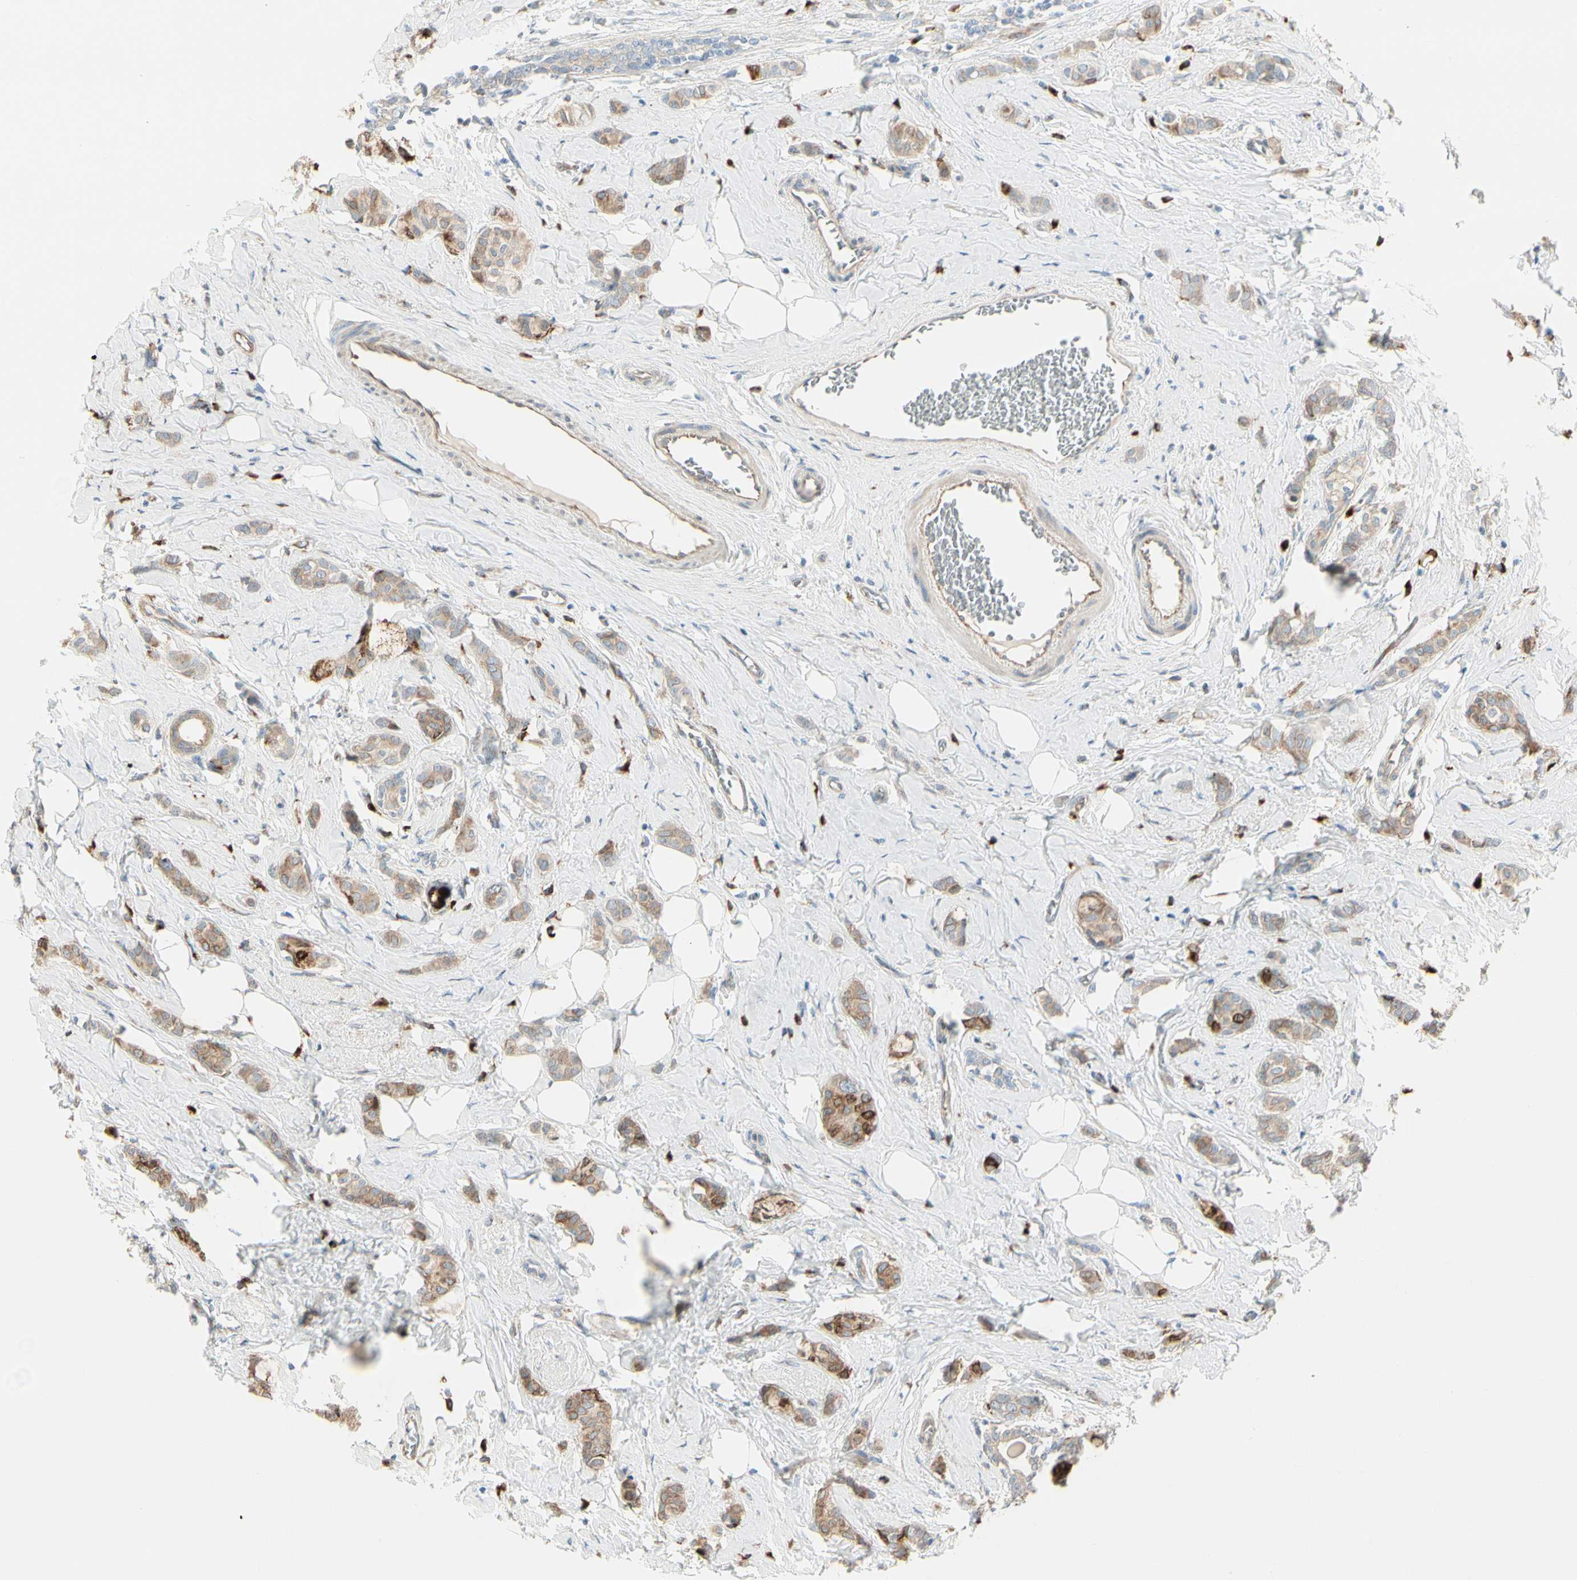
{"staining": {"intensity": "weak", "quantity": ">75%", "location": "cytoplasmic/membranous"}, "tissue": "breast cancer", "cell_type": "Tumor cells", "image_type": "cancer", "snomed": [{"axis": "morphology", "description": "Lobular carcinoma"}, {"axis": "topography", "description": "Breast"}], "caption": "Immunohistochemistry (IHC) (DAB) staining of lobular carcinoma (breast) exhibits weak cytoplasmic/membranous protein staining in about >75% of tumor cells.", "gene": "NUCB2", "patient": {"sex": "female", "age": 60}}